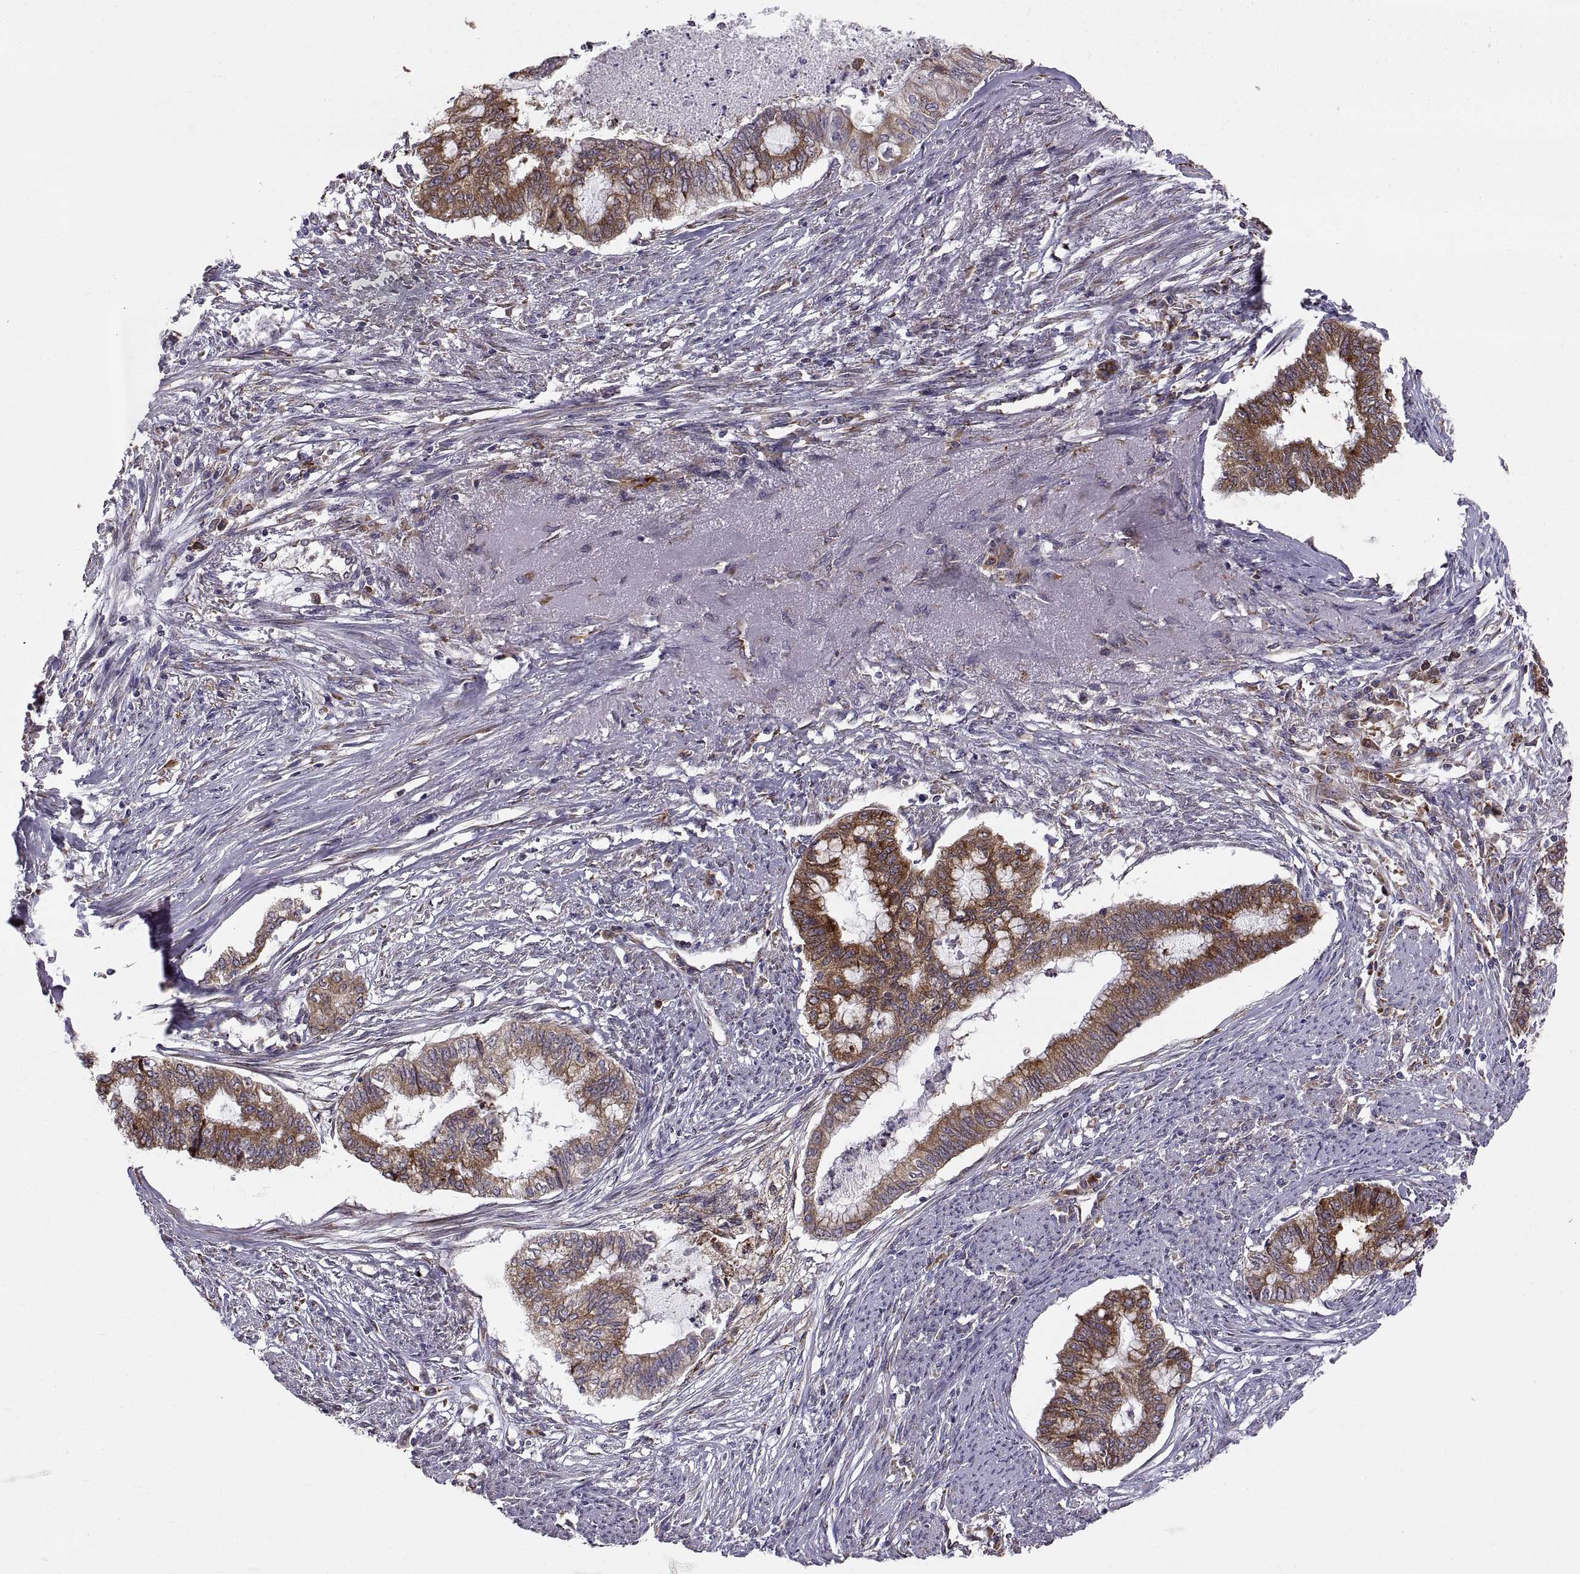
{"staining": {"intensity": "strong", "quantity": ">75%", "location": "cytoplasmic/membranous"}, "tissue": "endometrial cancer", "cell_type": "Tumor cells", "image_type": "cancer", "snomed": [{"axis": "morphology", "description": "Adenocarcinoma, NOS"}, {"axis": "topography", "description": "Endometrium"}], "caption": "An immunohistochemistry (IHC) histopathology image of neoplastic tissue is shown. Protein staining in brown labels strong cytoplasmic/membranous positivity in adenocarcinoma (endometrial) within tumor cells.", "gene": "PLEKHB2", "patient": {"sex": "female", "age": 79}}